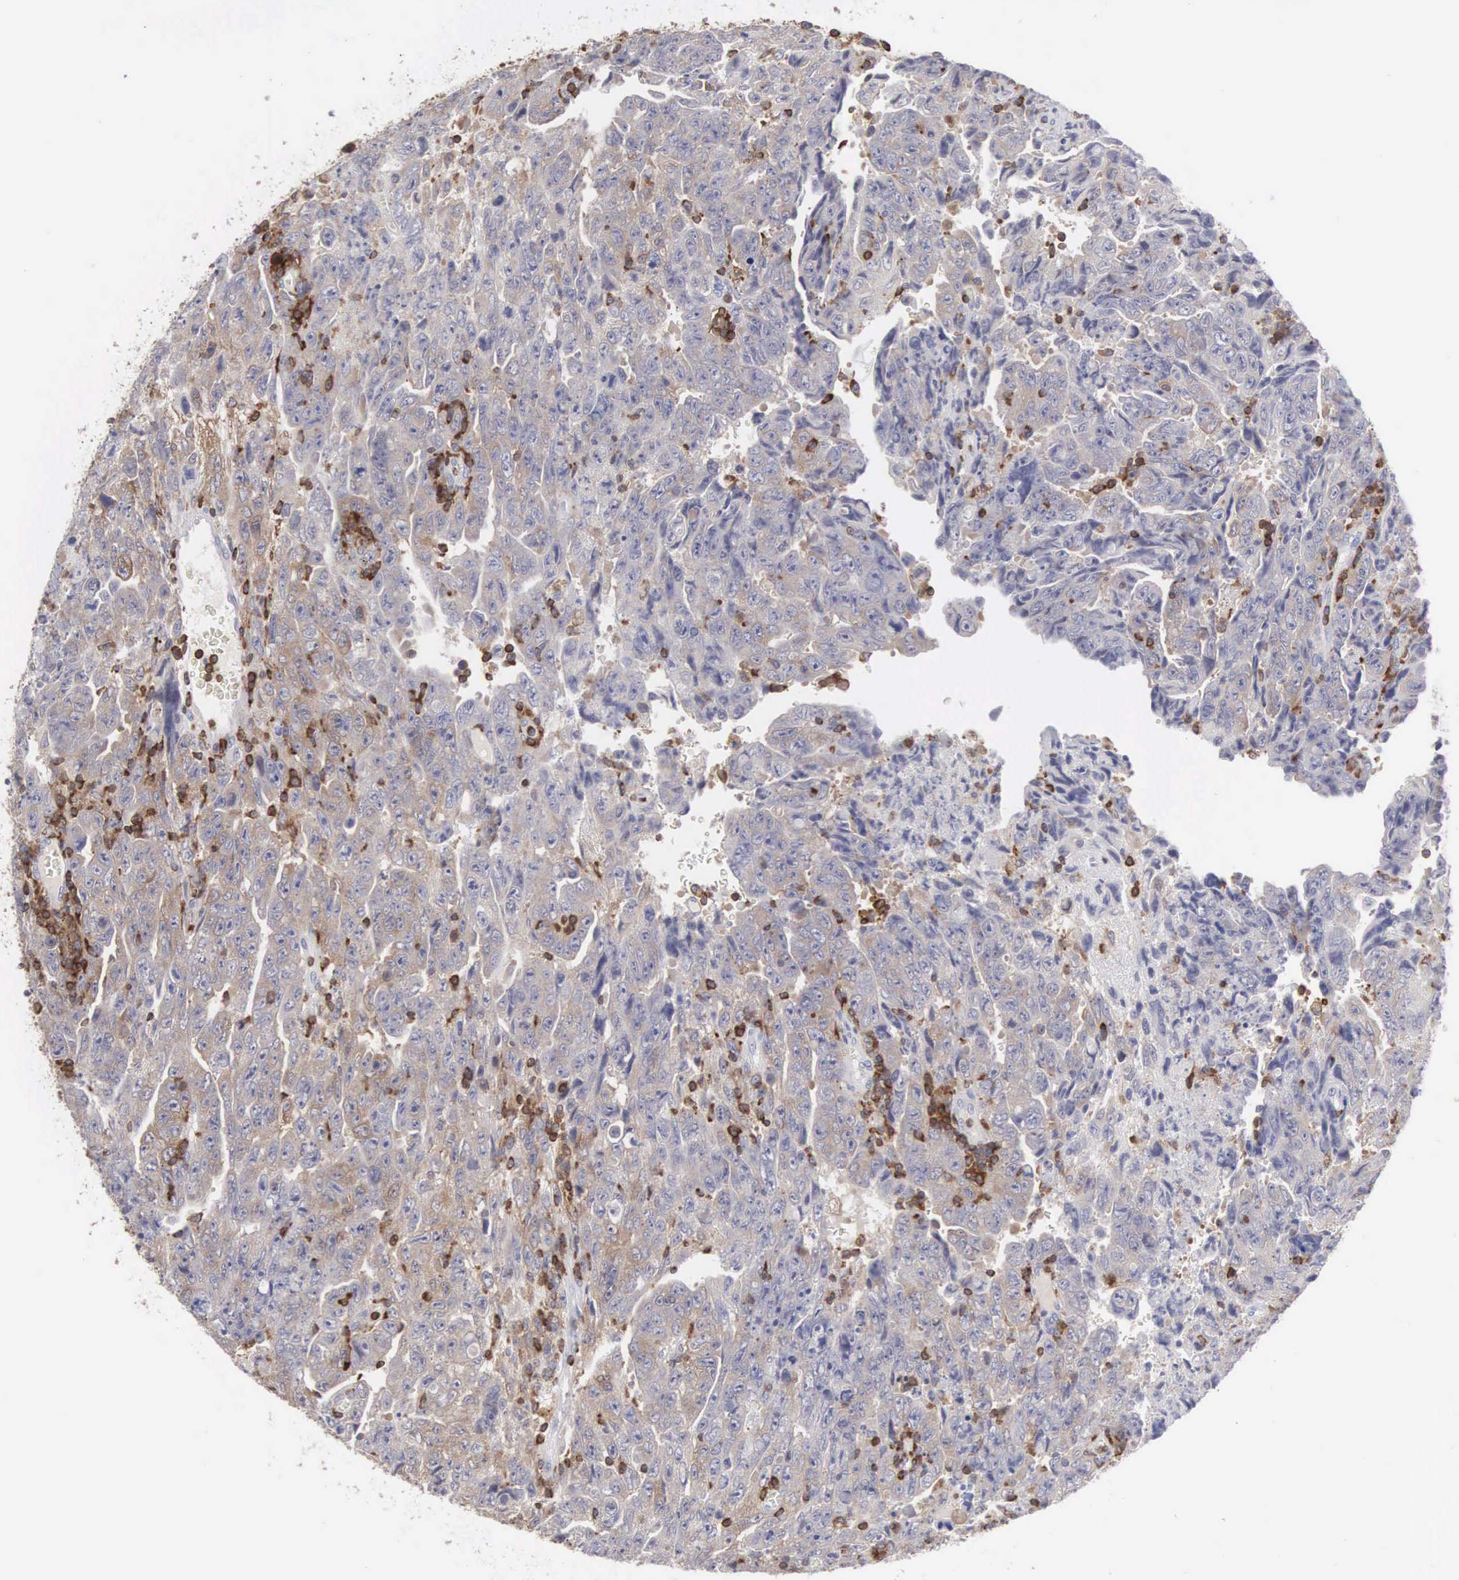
{"staining": {"intensity": "weak", "quantity": "25%-75%", "location": "cytoplasmic/membranous"}, "tissue": "testis cancer", "cell_type": "Tumor cells", "image_type": "cancer", "snomed": [{"axis": "morphology", "description": "Carcinoma, Embryonal, NOS"}, {"axis": "topography", "description": "Testis"}], "caption": "High-magnification brightfield microscopy of testis embryonal carcinoma stained with DAB (brown) and counterstained with hematoxylin (blue). tumor cells exhibit weak cytoplasmic/membranous positivity is present in about25%-75% of cells. The staining was performed using DAB, with brown indicating positive protein expression. Nuclei are stained blue with hematoxylin.", "gene": "SH3BP1", "patient": {"sex": "male", "age": 28}}